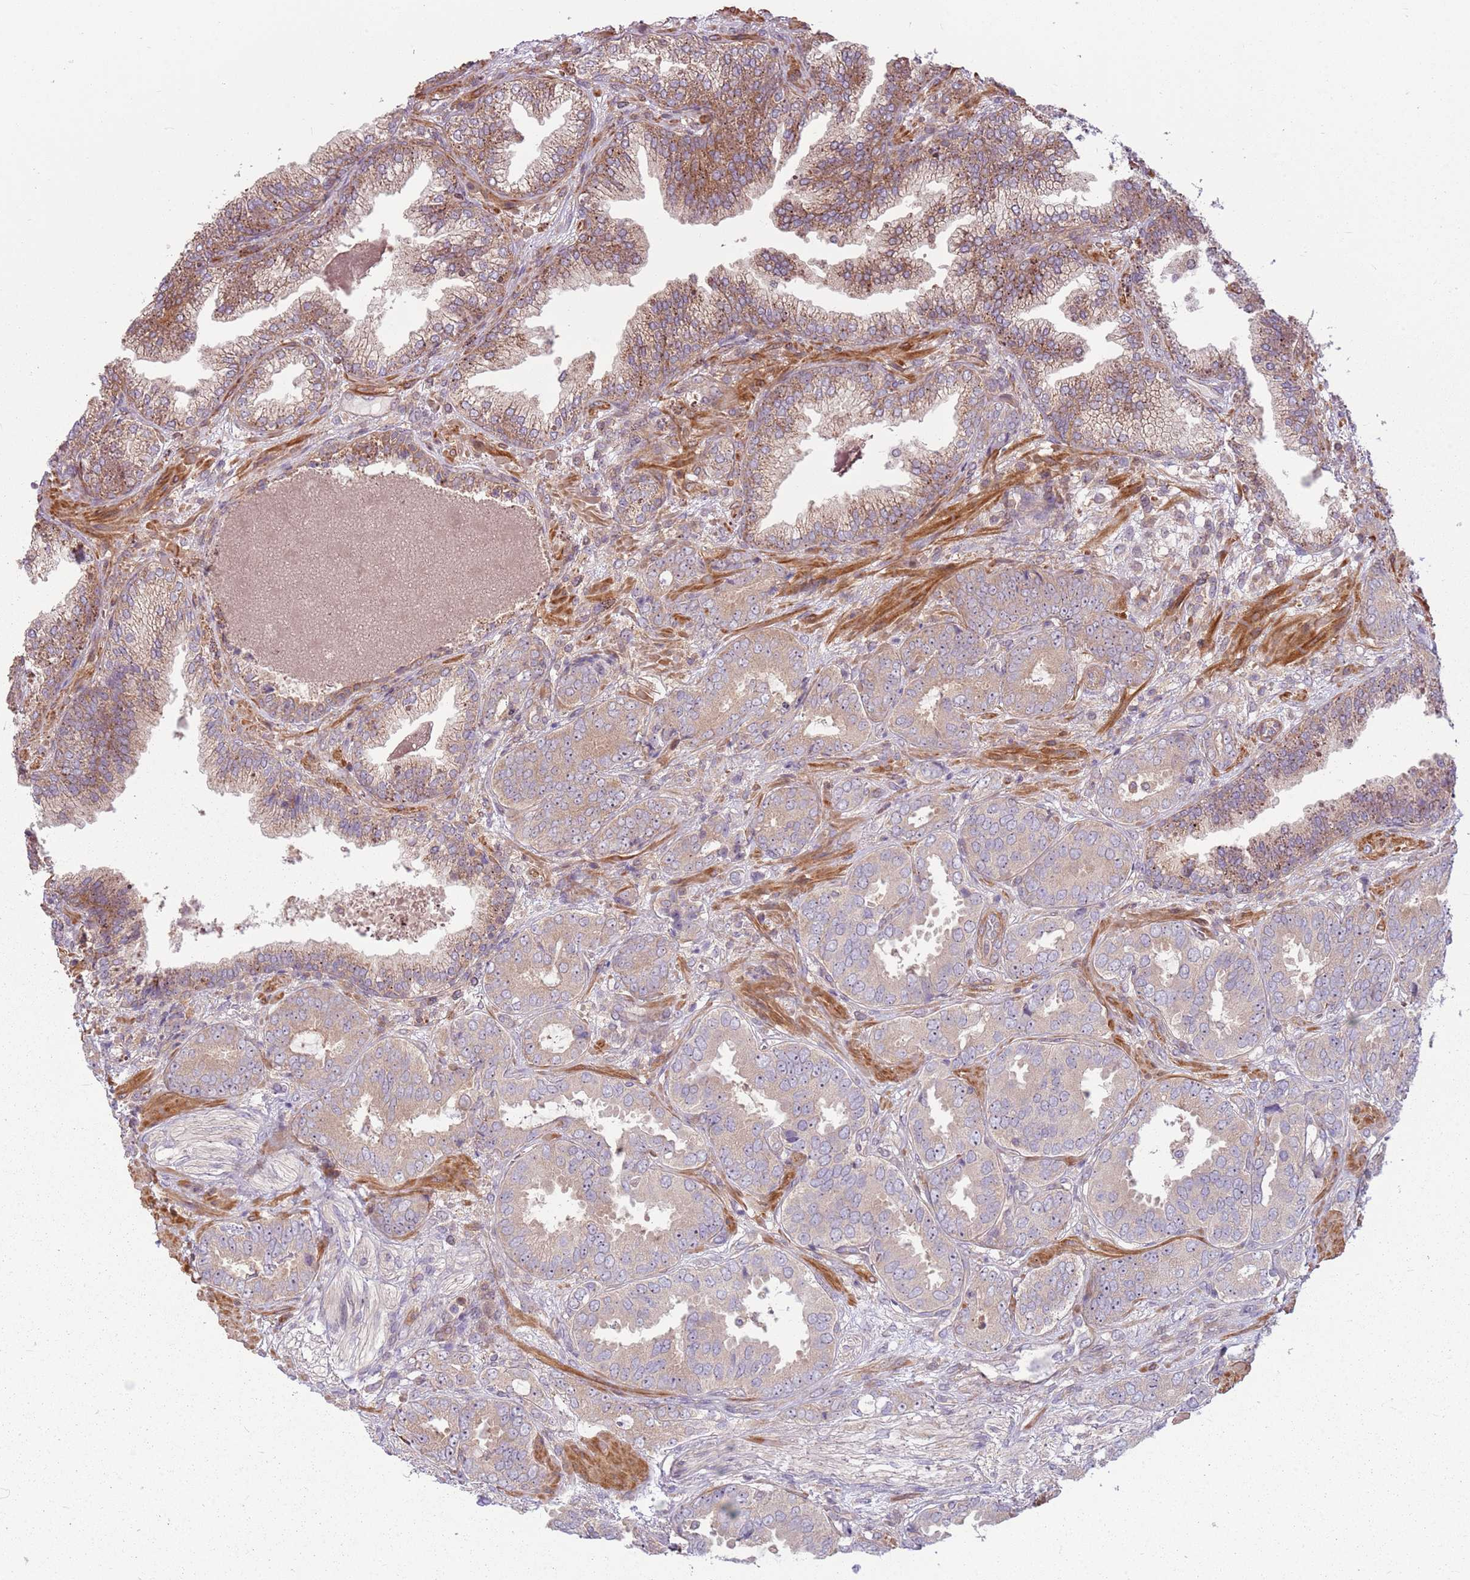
{"staining": {"intensity": "weak", "quantity": "<25%", "location": "cytoplasmic/membranous"}, "tissue": "prostate cancer", "cell_type": "Tumor cells", "image_type": "cancer", "snomed": [{"axis": "morphology", "description": "Adenocarcinoma, High grade"}, {"axis": "topography", "description": "Prostate"}], "caption": "A histopathology image of human prostate cancer (adenocarcinoma (high-grade)) is negative for staining in tumor cells. The staining is performed using DAB (3,3'-diaminobenzidine) brown chromogen with nuclei counter-stained in using hematoxylin.", "gene": "RPL21", "patient": {"sex": "male", "age": 71}}